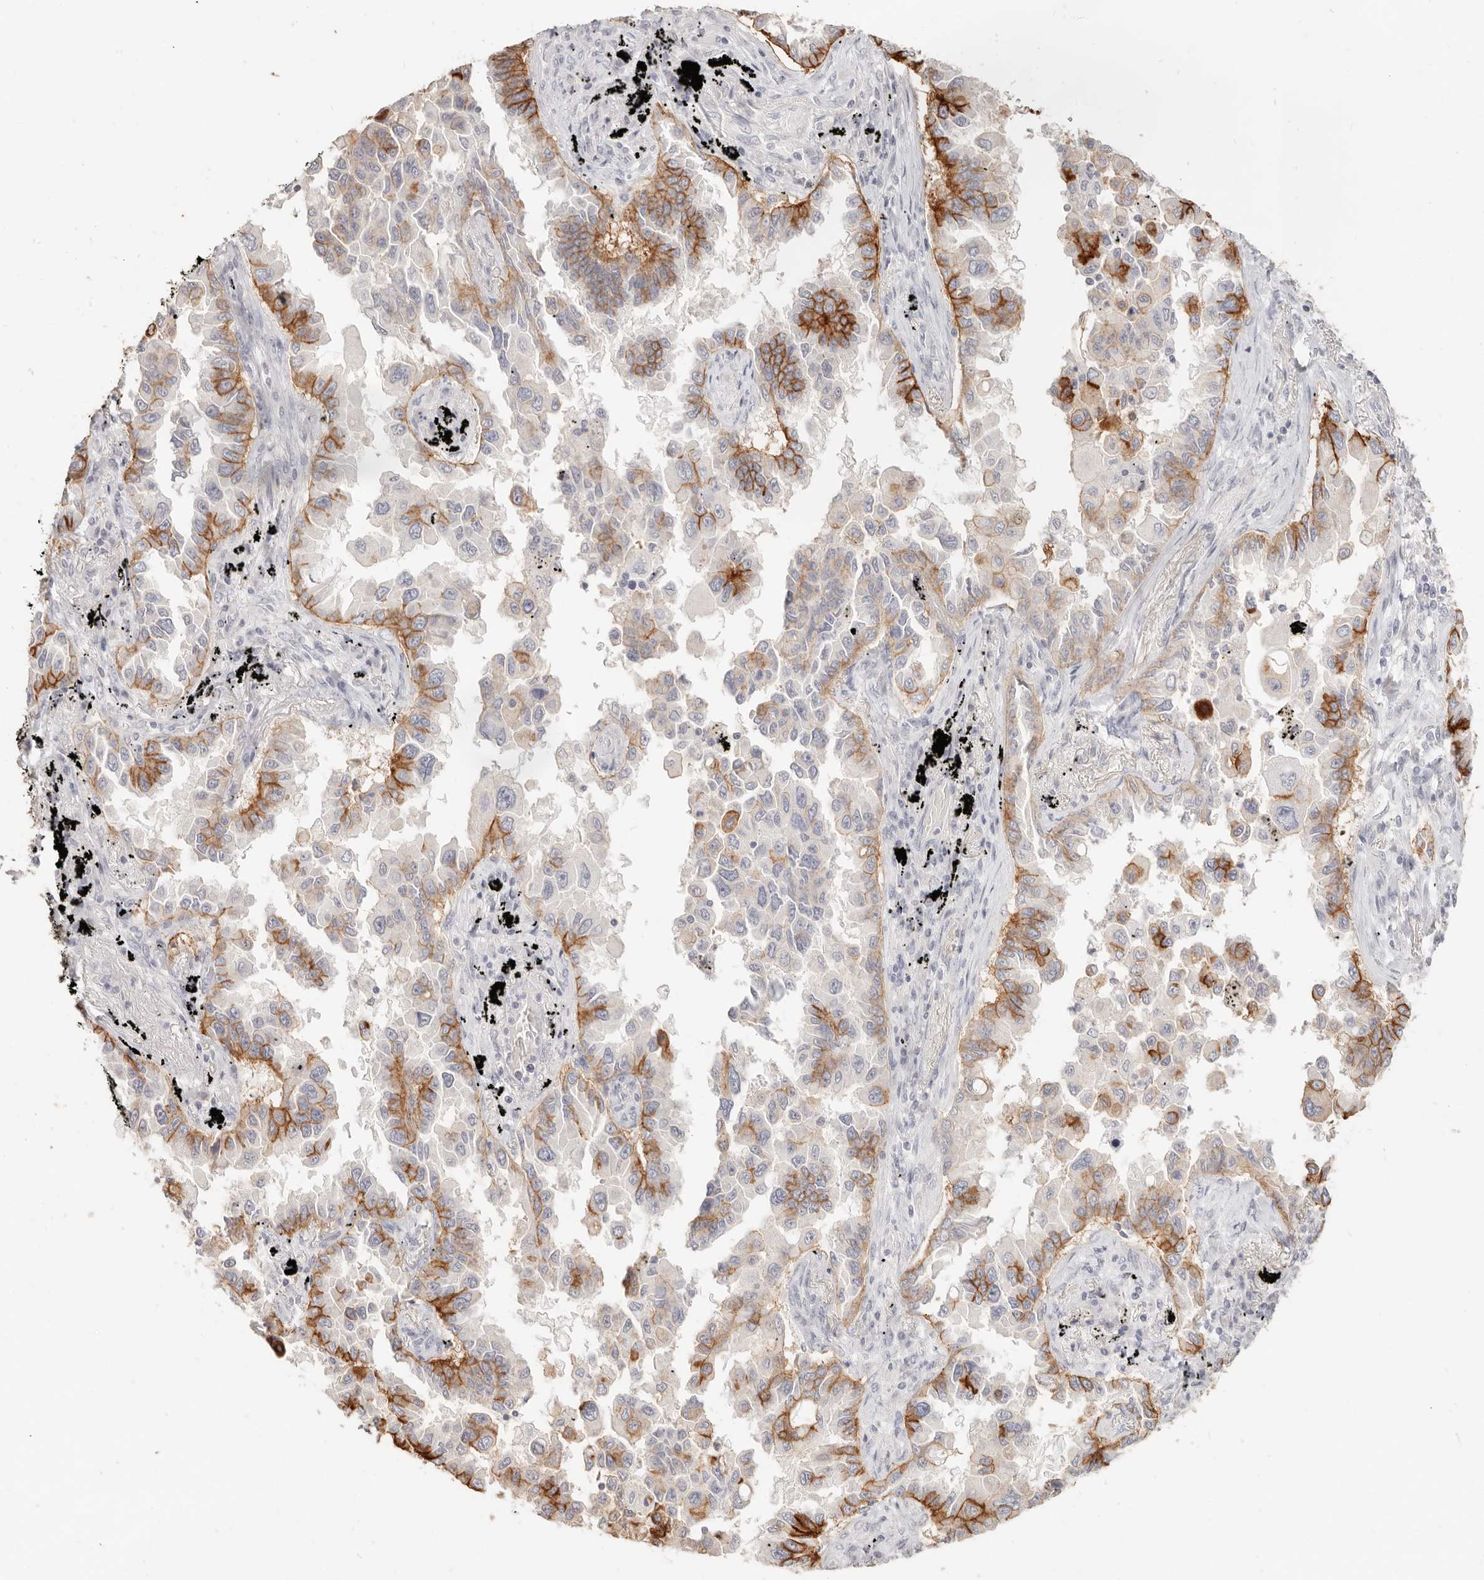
{"staining": {"intensity": "moderate", "quantity": "25%-75%", "location": "cytoplasmic/membranous"}, "tissue": "lung cancer", "cell_type": "Tumor cells", "image_type": "cancer", "snomed": [{"axis": "morphology", "description": "Adenocarcinoma, NOS"}, {"axis": "topography", "description": "Lung"}], "caption": "About 25%-75% of tumor cells in human adenocarcinoma (lung) demonstrate moderate cytoplasmic/membranous protein positivity as visualized by brown immunohistochemical staining.", "gene": "EPCAM", "patient": {"sex": "female", "age": 67}}